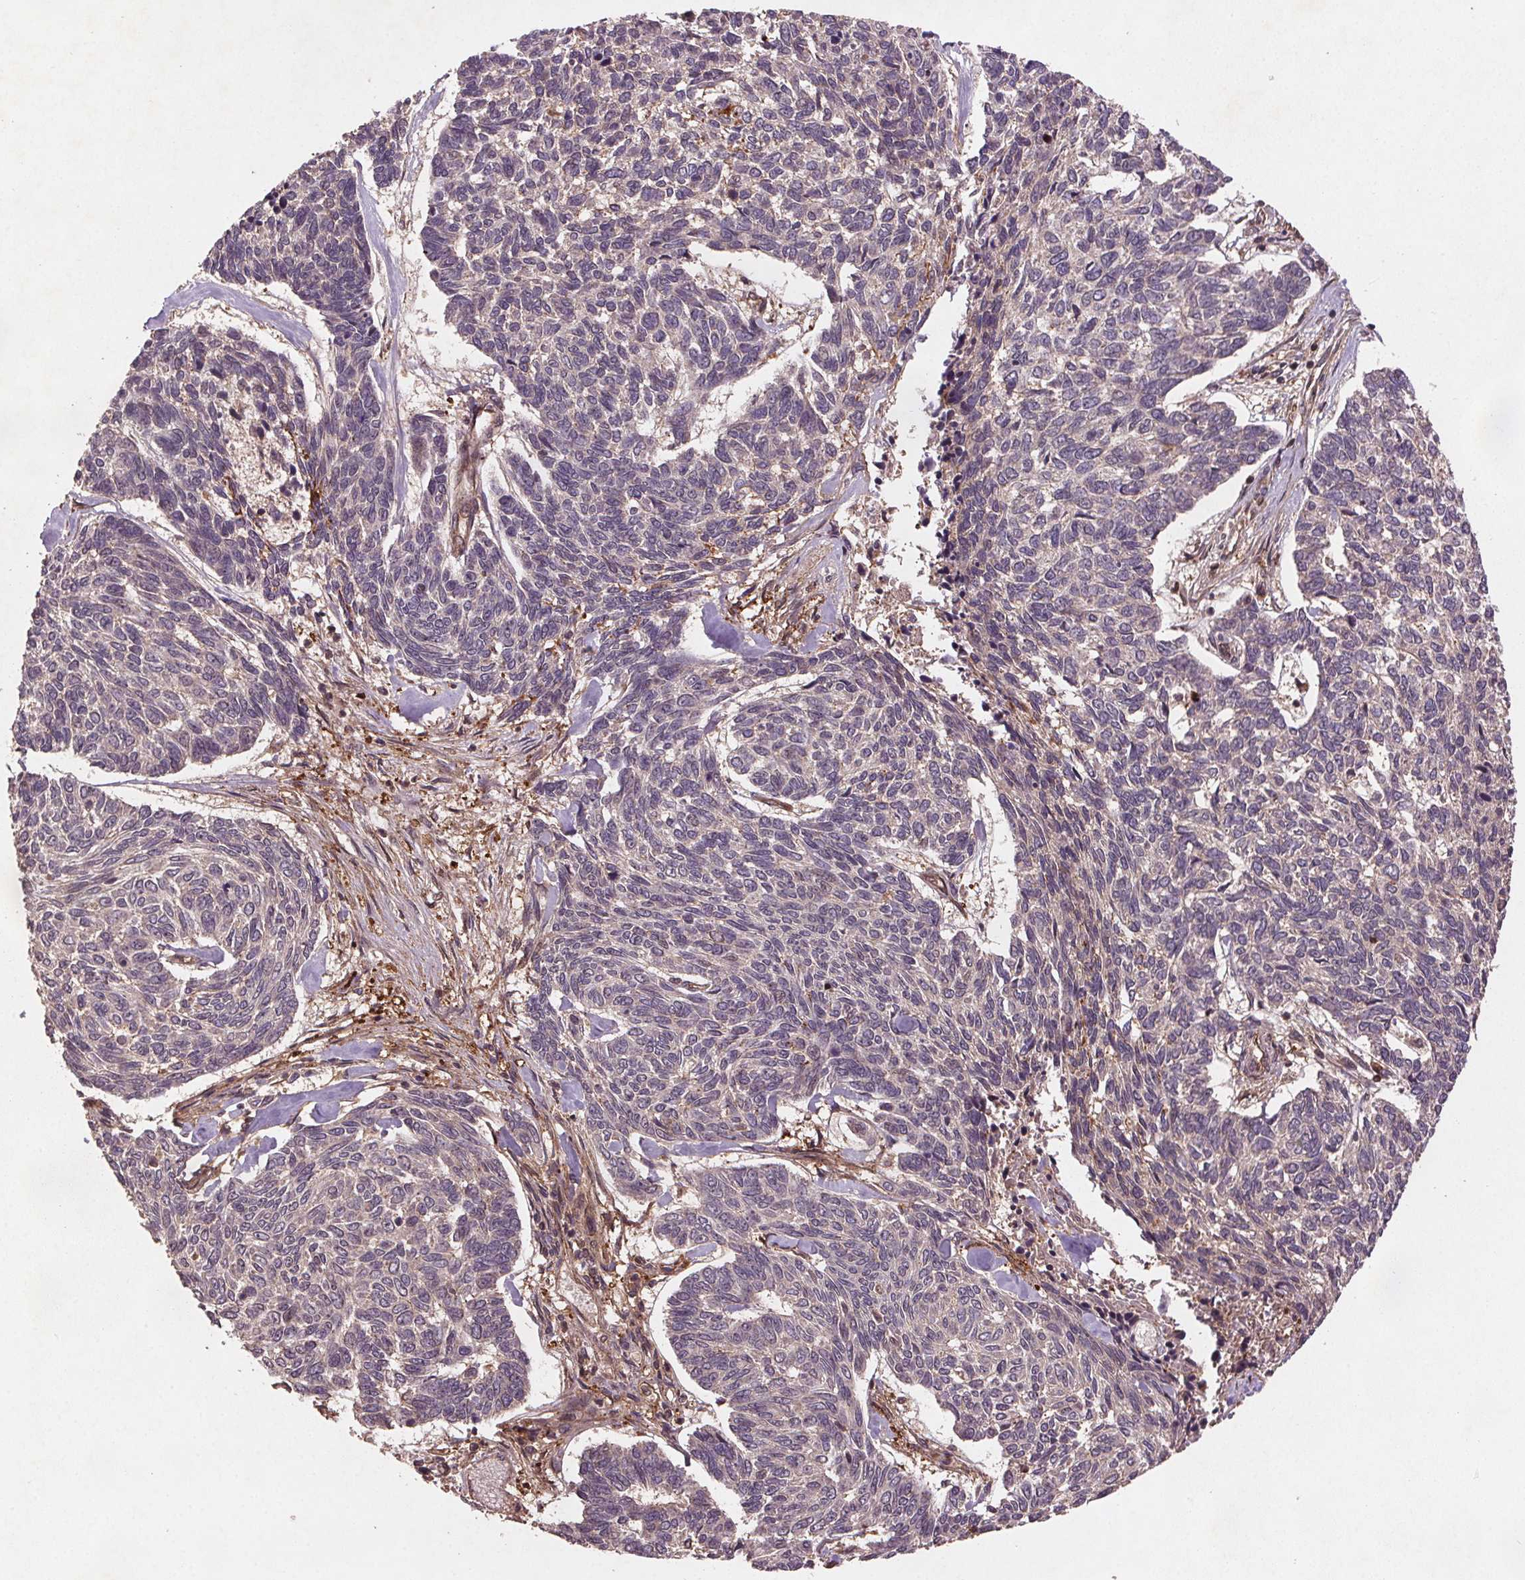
{"staining": {"intensity": "weak", "quantity": "<25%", "location": "cytoplasmic/membranous"}, "tissue": "skin cancer", "cell_type": "Tumor cells", "image_type": "cancer", "snomed": [{"axis": "morphology", "description": "Basal cell carcinoma"}, {"axis": "topography", "description": "Skin"}], "caption": "A histopathology image of human skin cancer (basal cell carcinoma) is negative for staining in tumor cells.", "gene": "SEC14L2", "patient": {"sex": "female", "age": 65}}